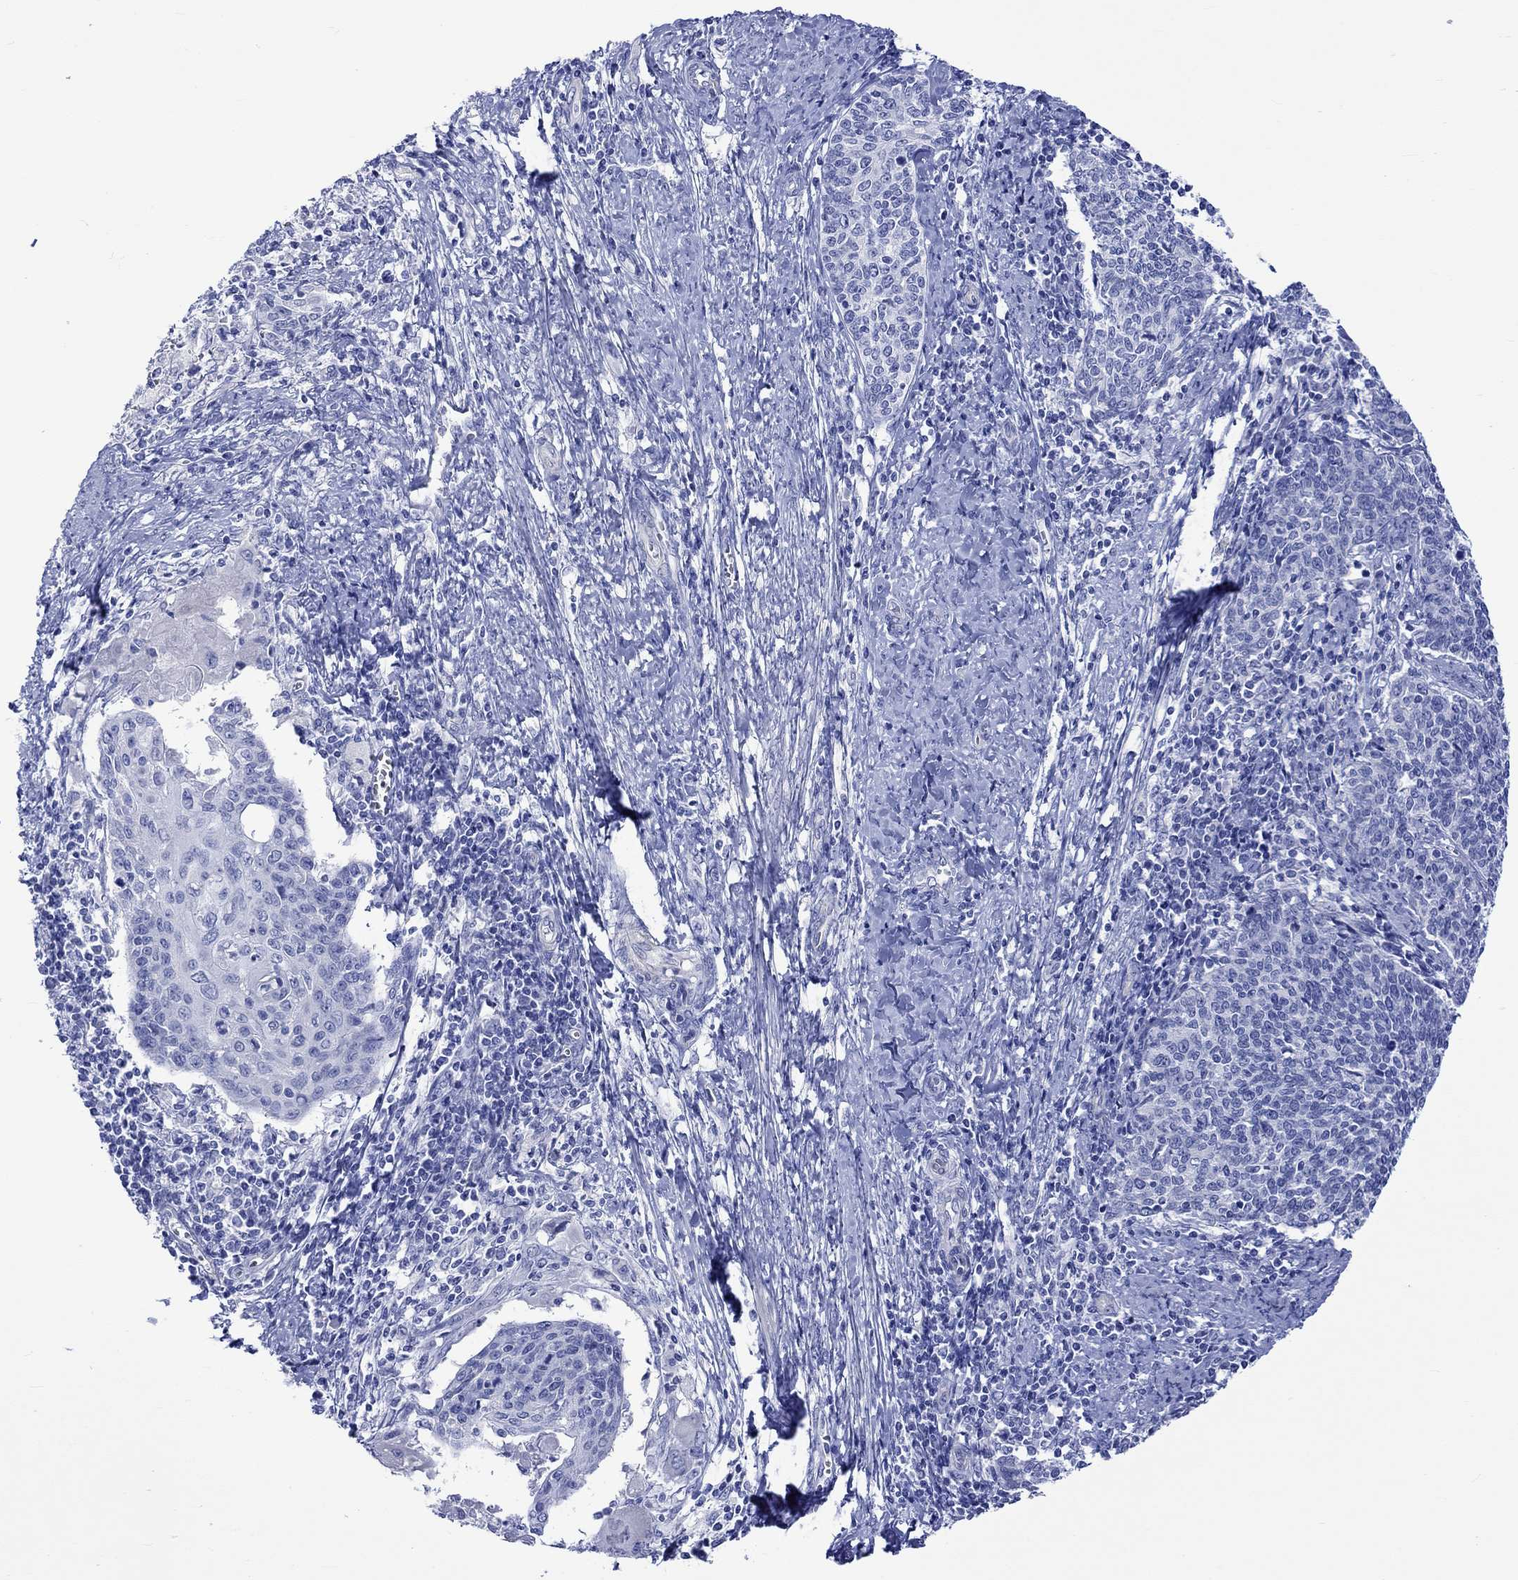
{"staining": {"intensity": "negative", "quantity": "none", "location": "none"}, "tissue": "cervical cancer", "cell_type": "Tumor cells", "image_type": "cancer", "snomed": [{"axis": "morphology", "description": "Squamous cell carcinoma, NOS"}, {"axis": "topography", "description": "Cervix"}], "caption": "There is no significant staining in tumor cells of cervical cancer (squamous cell carcinoma).", "gene": "HARBI1", "patient": {"sex": "female", "age": 39}}